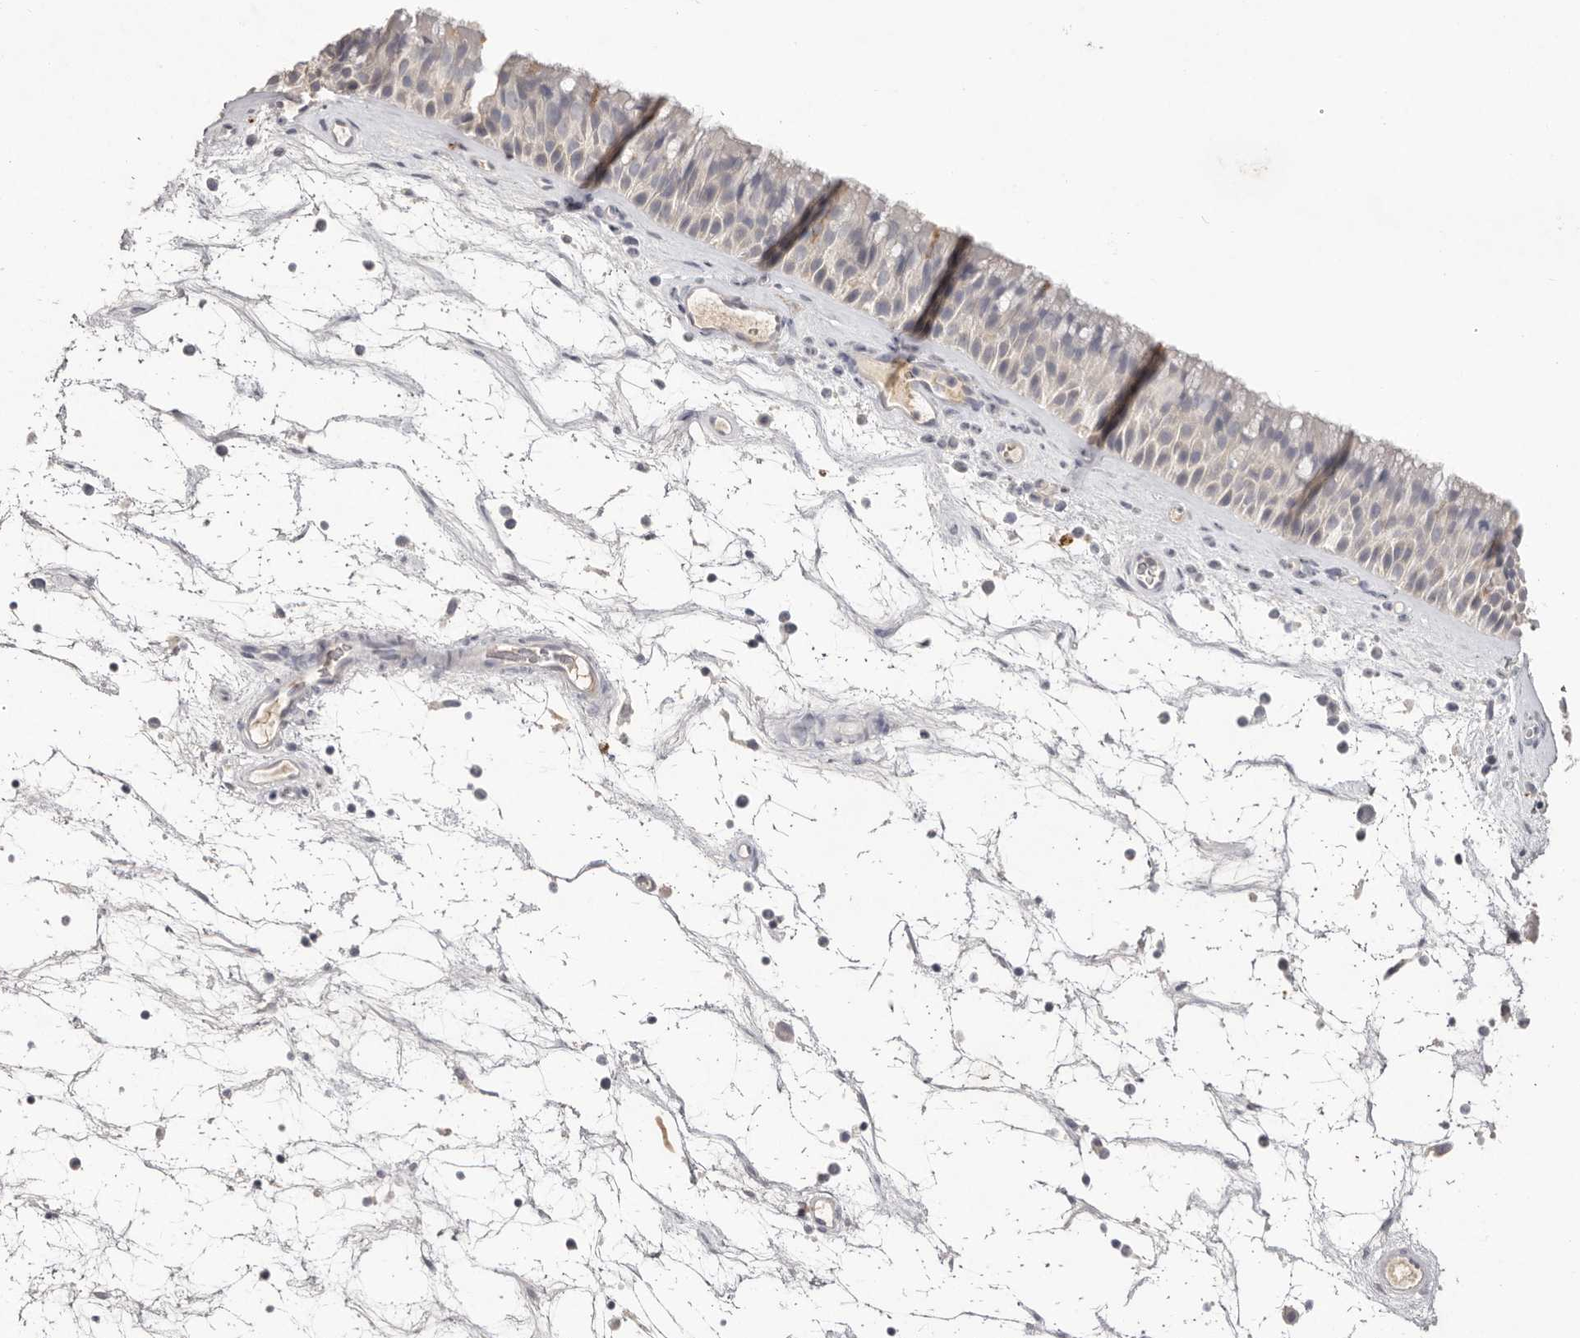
{"staining": {"intensity": "negative", "quantity": "none", "location": "none"}, "tissue": "nasopharynx", "cell_type": "Respiratory epithelial cells", "image_type": "normal", "snomed": [{"axis": "morphology", "description": "Normal tissue, NOS"}, {"axis": "topography", "description": "Nasopharynx"}], "caption": "Nasopharynx was stained to show a protein in brown. There is no significant expression in respiratory epithelial cells. The staining was performed using DAB (3,3'-diaminobenzidine) to visualize the protein expression in brown, while the nuclei were stained in blue with hematoxylin (Magnification: 20x).", "gene": "SCUBE2", "patient": {"sex": "male", "age": 64}}